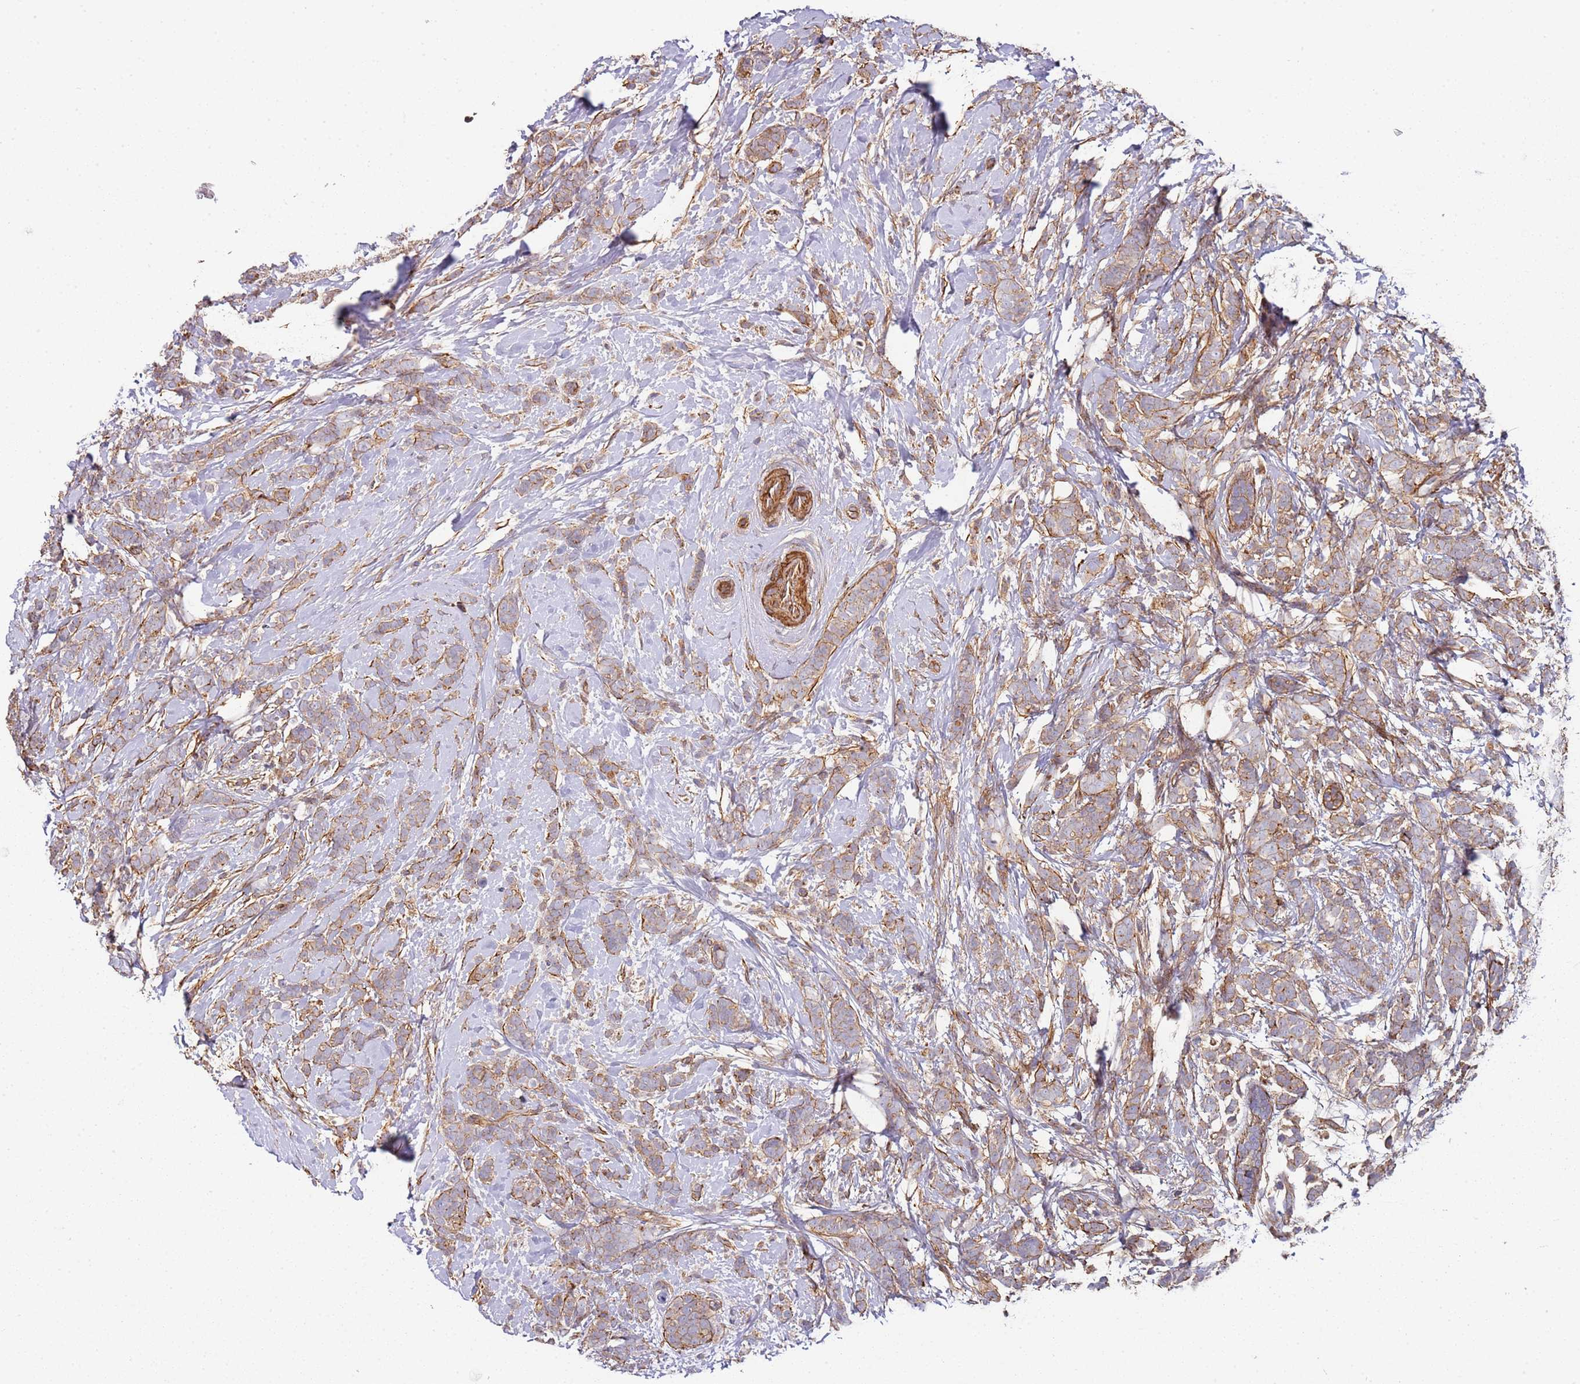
{"staining": {"intensity": "weak", "quantity": "25%-75%", "location": "cytoplasmic/membranous"}, "tissue": "breast cancer", "cell_type": "Tumor cells", "image_type": "cancer", "snomed": [{"axis": "morphology", "description": "Lobular carcinoma"}, {"axis": "topography", "description": "Breast"}], "caption": "Protein analysis of breast lobular carcinoma tissue reveals weak cytoplasmic/membranous positivity in about 25%-75% of tumor cells.", "gene": "CYP2U1", "patient": {"sex": "female", "age": 58}}